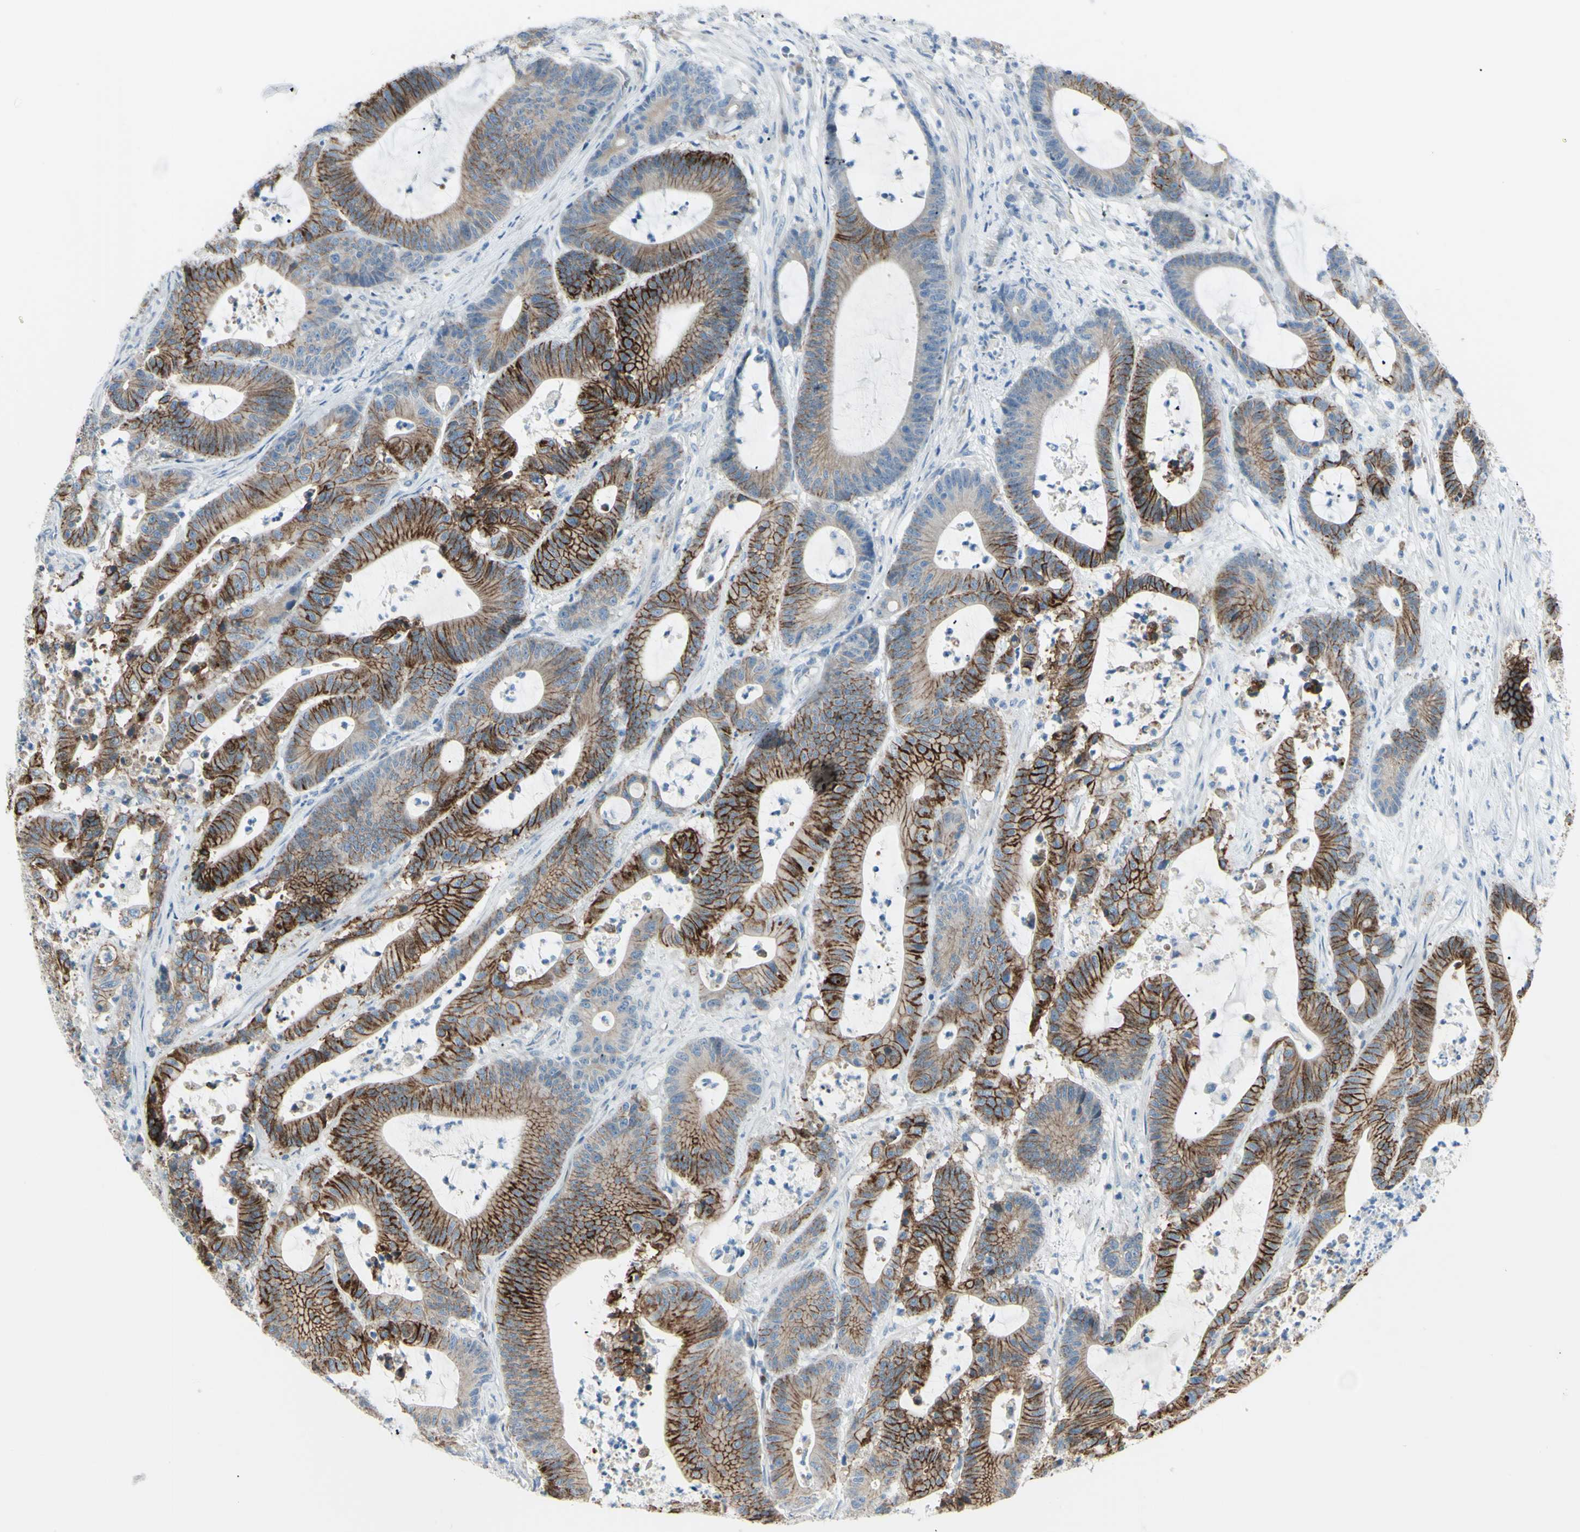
{"staining": {"intensity": "strong", "quantity": ">75%", "location": "cytoplasmic/membranous"}, "tissue": "colorectal cancer", "cell_type": "Tumor cells", "image_type": "cancer", "snomed": [{"axis": "morphology", "description": "Adenocarcinoma, NOS"}, {"axis": "topography", "description": "Colon"}], "caption": "Adenocarcinoma (colorectal) stained for a protein (brown) reveals strong cytoplasmic/membranous positive expression in about >75% of tumor cells.", "gene": "LRRK1", "patient": {"sex": "female", "age": 84}}